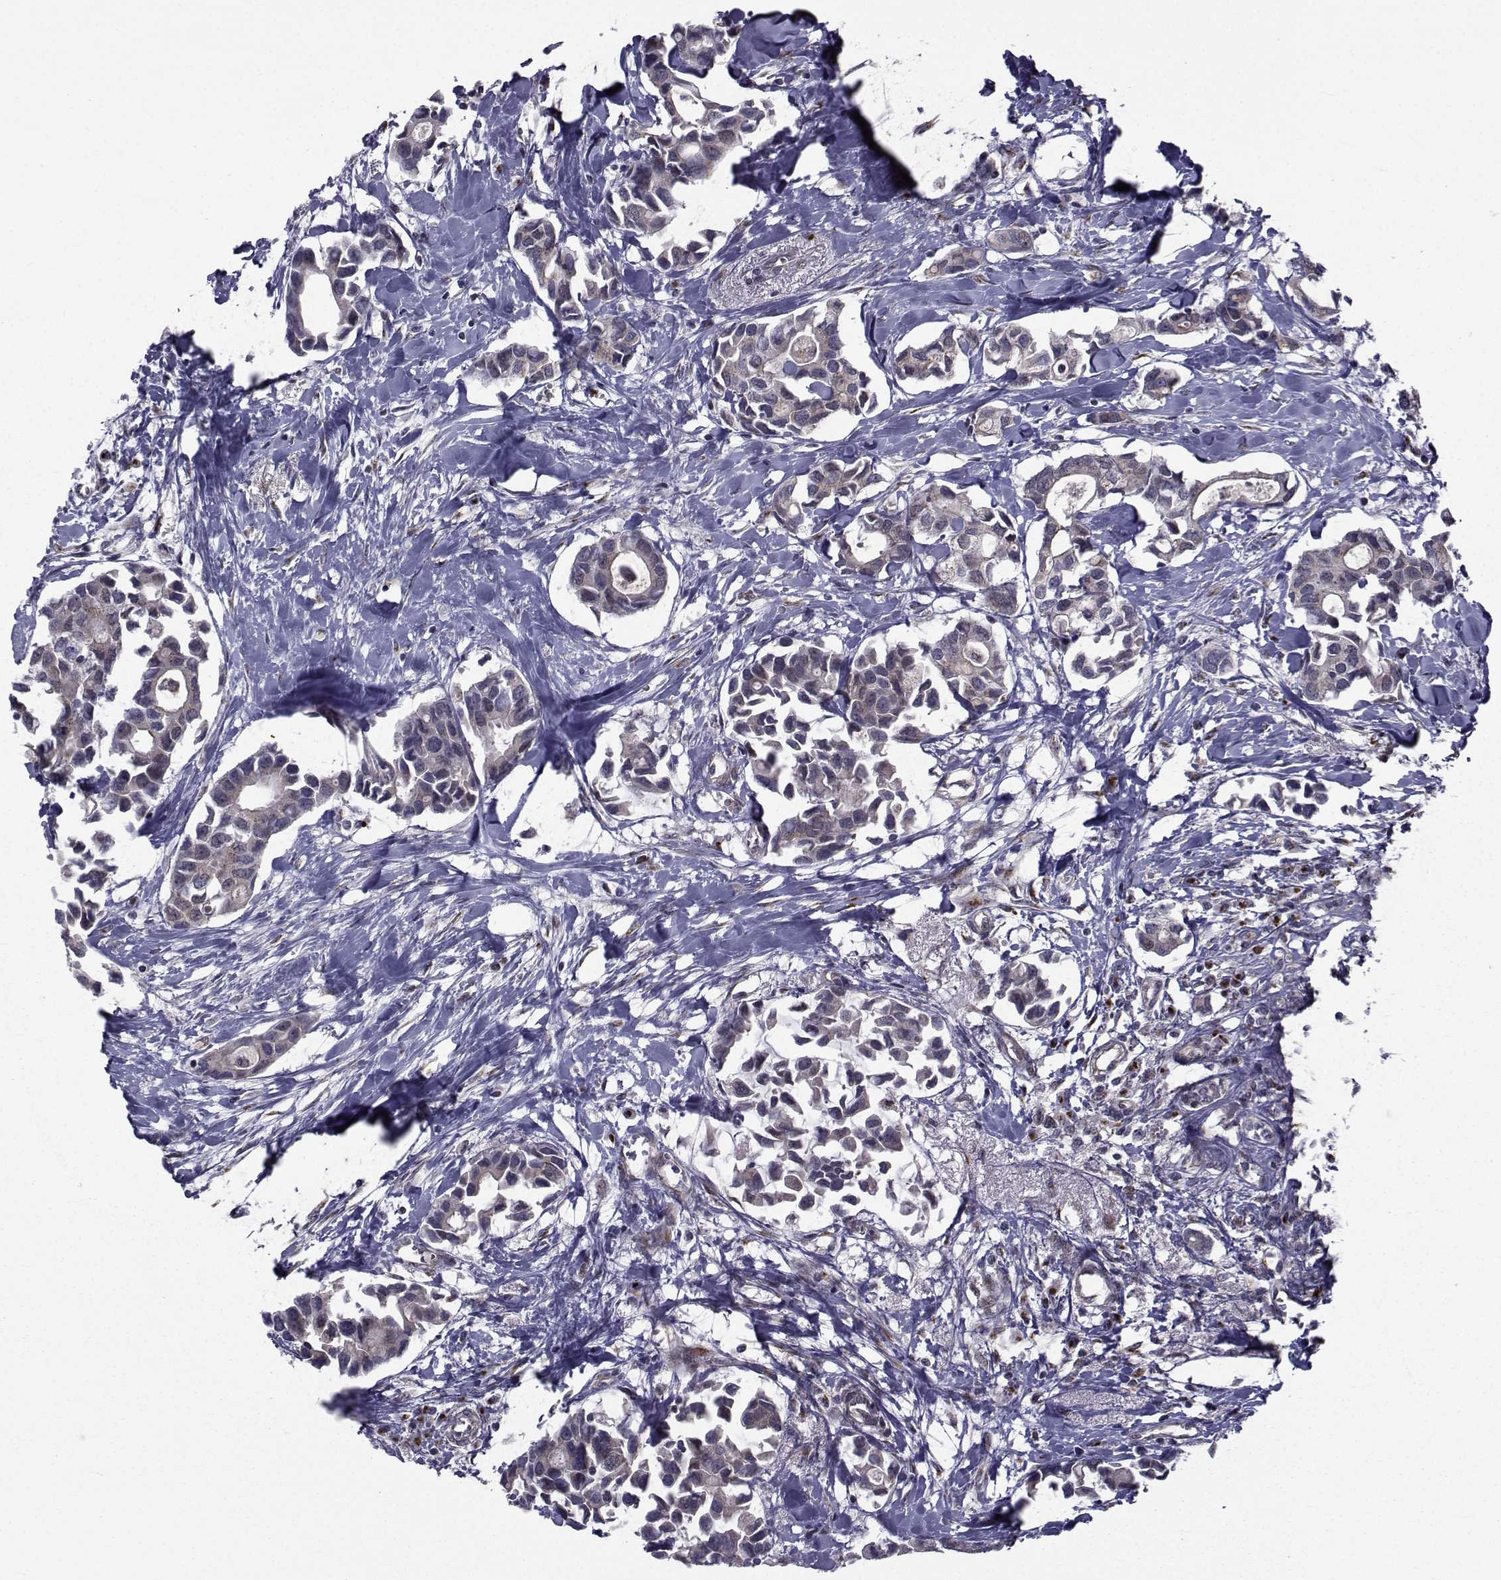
{"staining": {"intensity": "weak", "quantity": "25%-75%", "location": "cytoplasmic/membranous"}, "tissue": "breast cancer", "cell_type": "Tumor cells", "image_type": "cancer", "snomed": [{"axis": "morphology", "description": "Duct carcinoma"}, {"axis": "topography", "description": "Breast"}], "caption": "An immunohistochemistry (IHC) histopathology image of tumor tissue is shown. Protein staining in brown highlights weak cytoplasmic/membranous positivity in infiltrating ductal carcinoma (breast) within tumor cells.", "gene": "ATP6V1C2", "patient": {"sex": "female", "age": 83}}